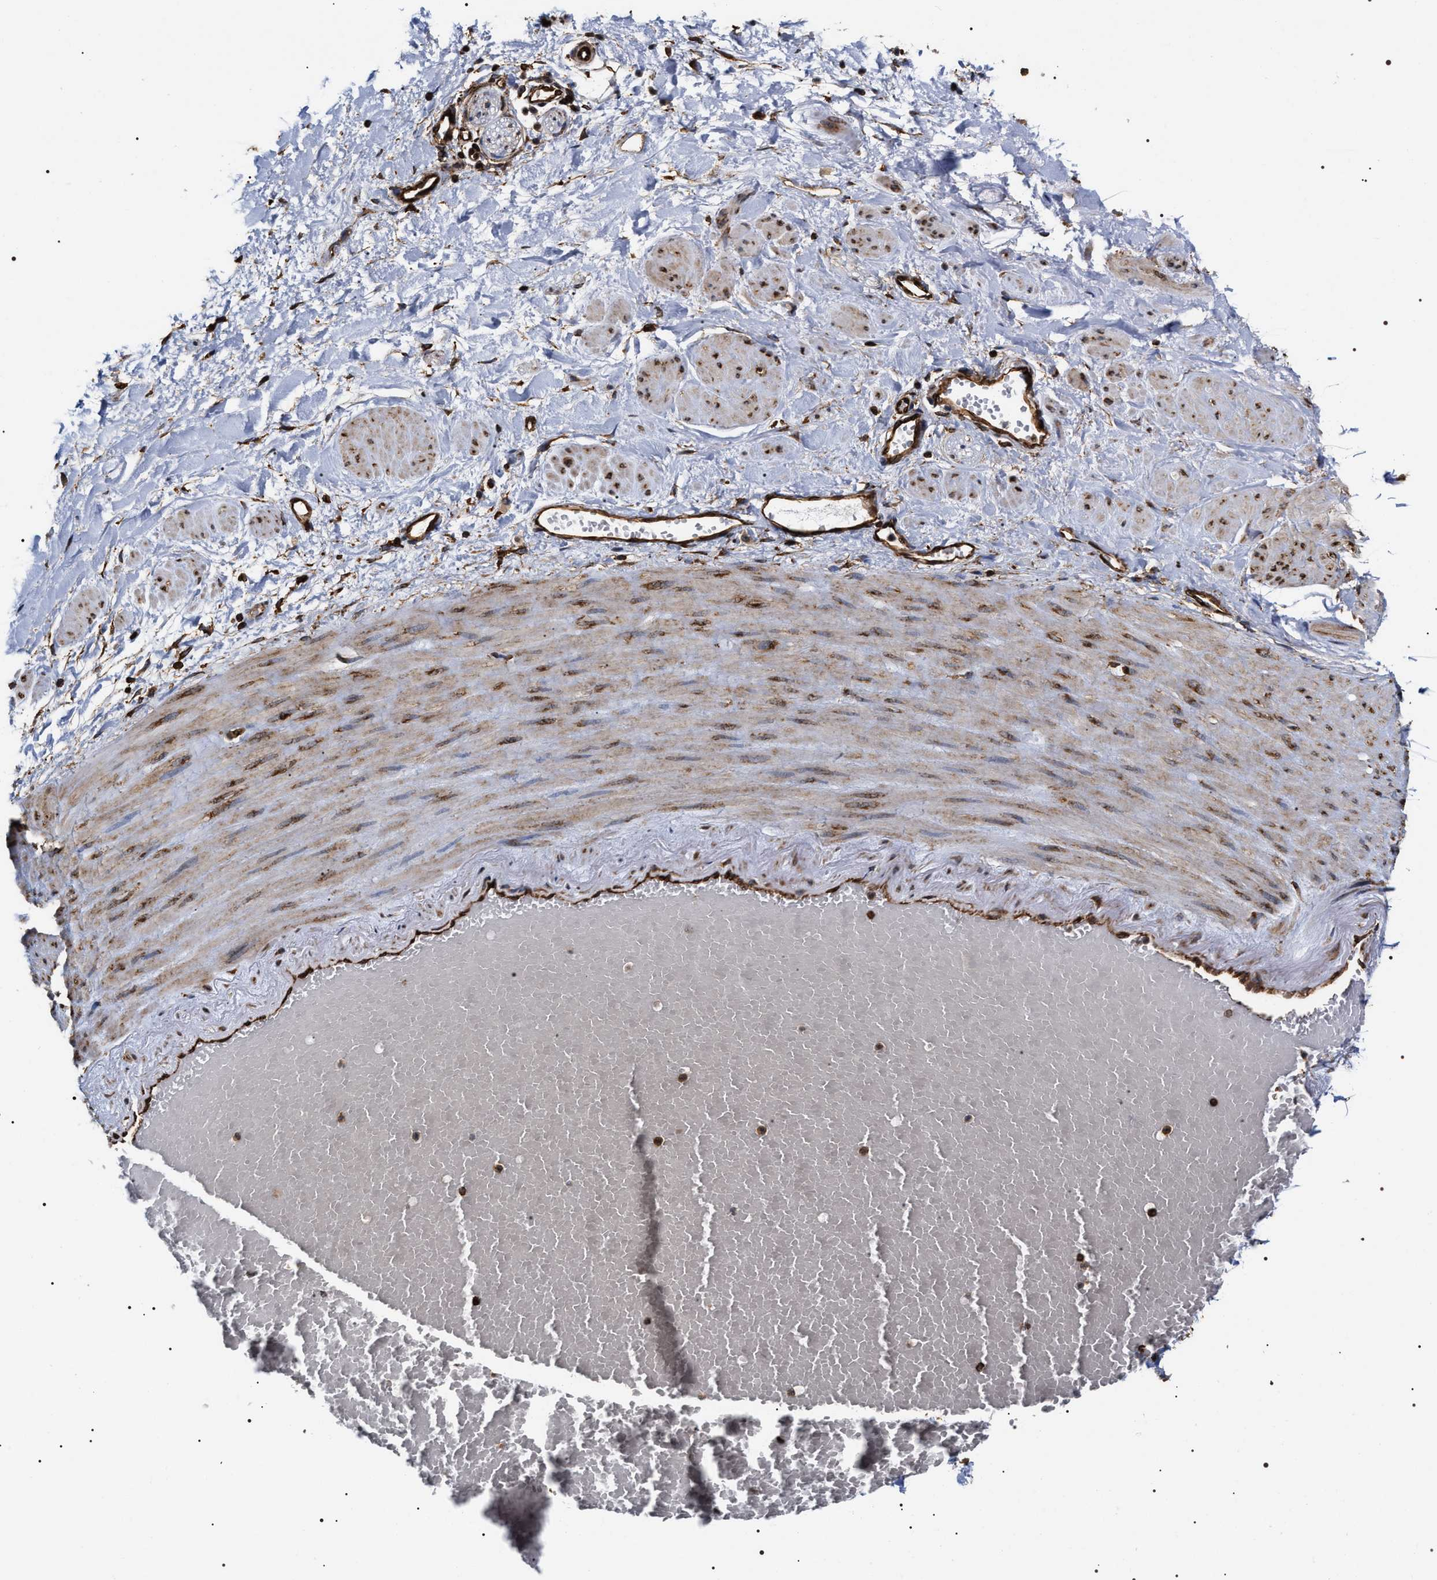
{"staining": {"intensity": "strong", "quantity": ">75%", "location": "cytoplasmic/membranous"}, "tissue": "adipose tissue", "cell_type": "Adipocytes", "image_type": "normal", "snomed": [{"axis": "morphology", "description": "Normal tissue, NOS"}, {"axis": "topography", "description": "Soft tissue"}, {"axis": "topography", "description": "Vascular tissue"}], "caption": "This image shows normal adipose tissue stained with immunohistochemistry (IHC) to label a protein in brown. The cytoplasmic/membranous of adipocytes show strong positivity for the protein. Nuclei are counter-stained blue.", "gene": "SERBP1", "patient": {"sex": "female", "age": 35}}